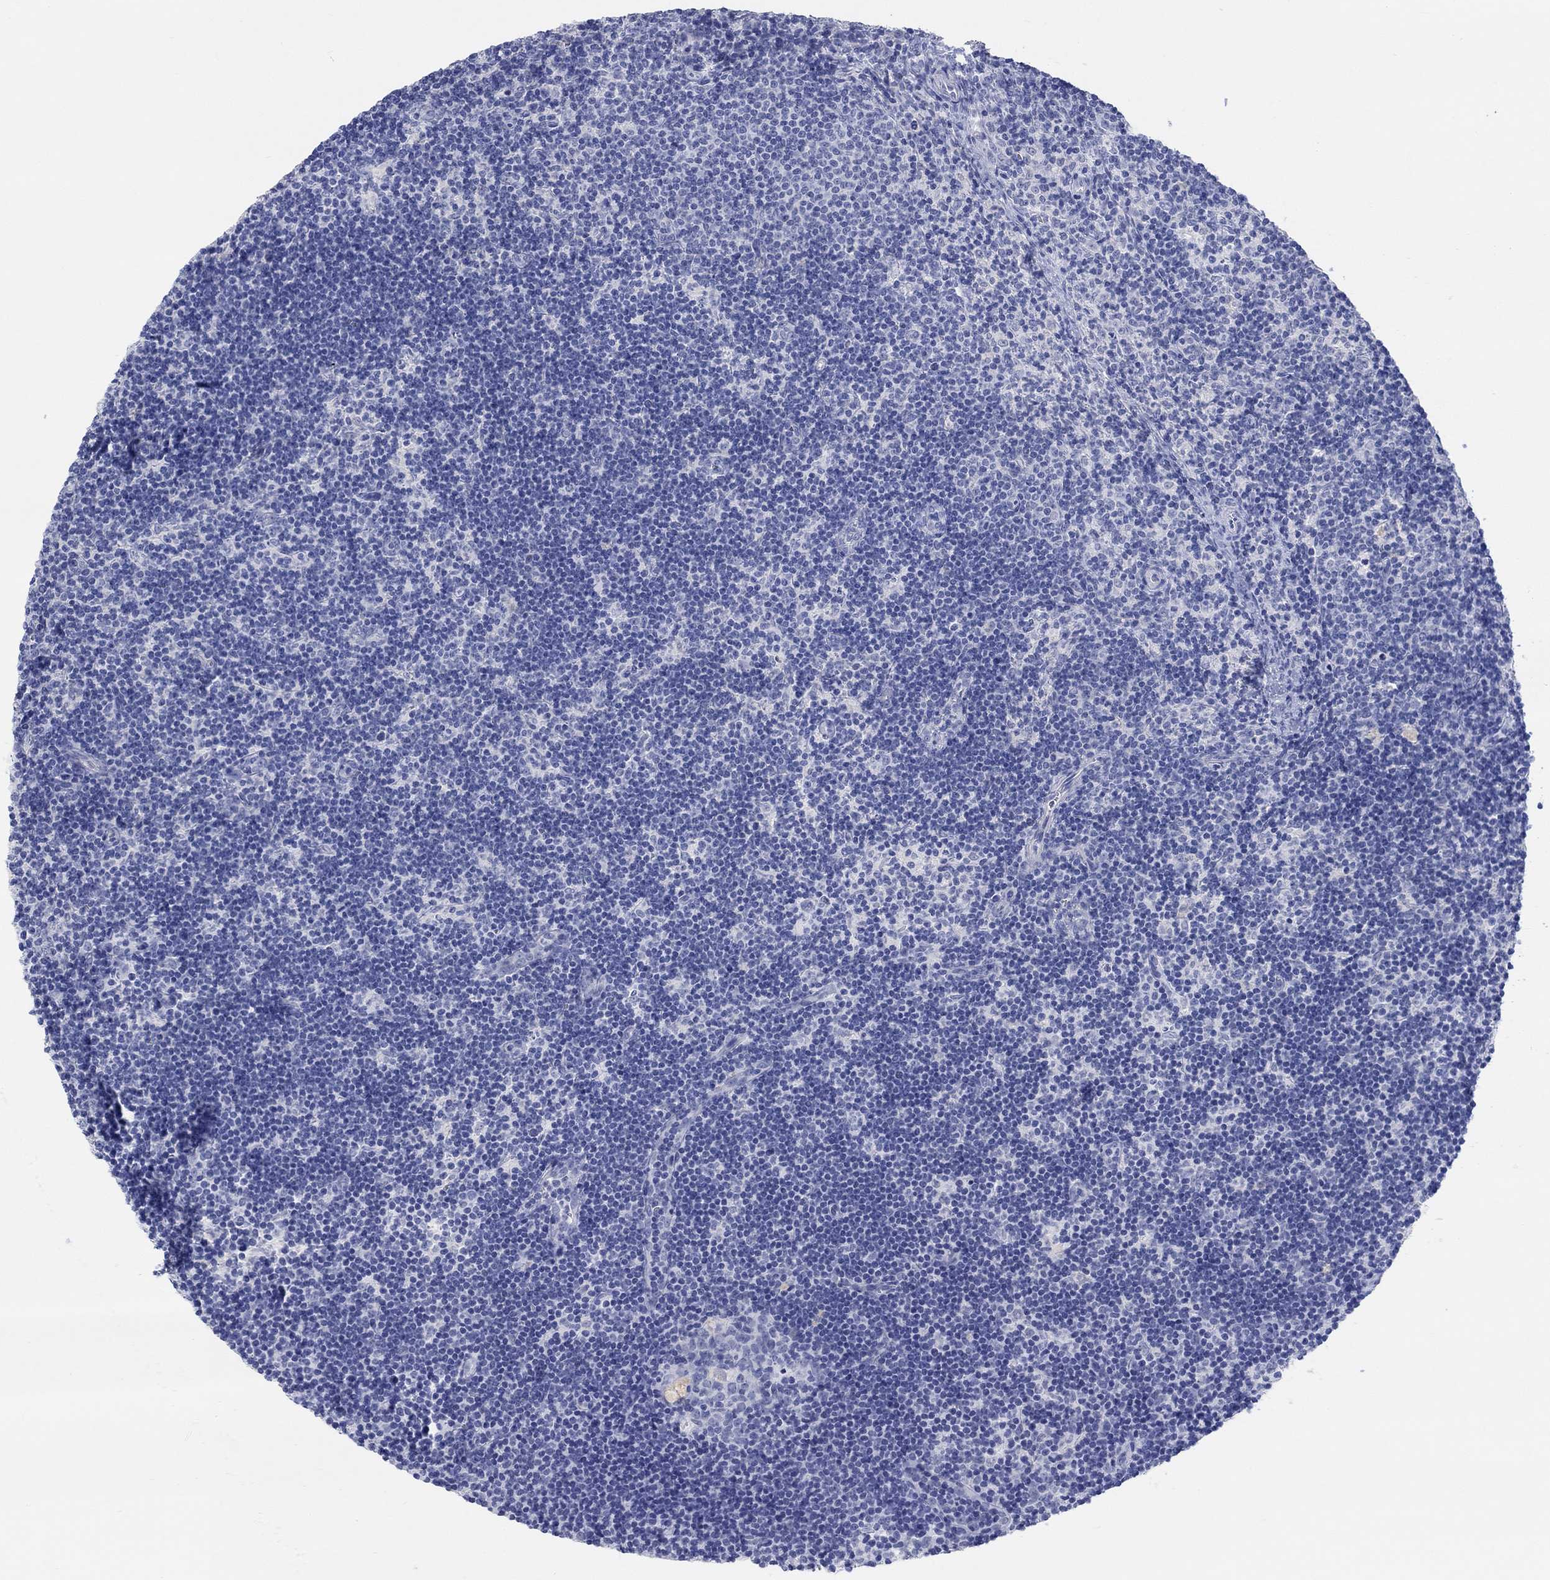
{"staining": {"intensity": "negative", "quantity": "none", "location": "none"}, "tissue": "lymph node", "cell_type": "Germinal center cells", "image_type": "normal", "snomed": [{"axis": "morphology", "description": "Normal tissue, NOS"}, {"axis": "topography", "description": "Lymph node"}], "caption": "DAB (3,3'-diaminobenzidine) immunohistochemical staining of normal lymph node displays no significant expression in germinal center cells.", "gene": "GRIA3", "patient": {"sex": "female", "age": 34}}